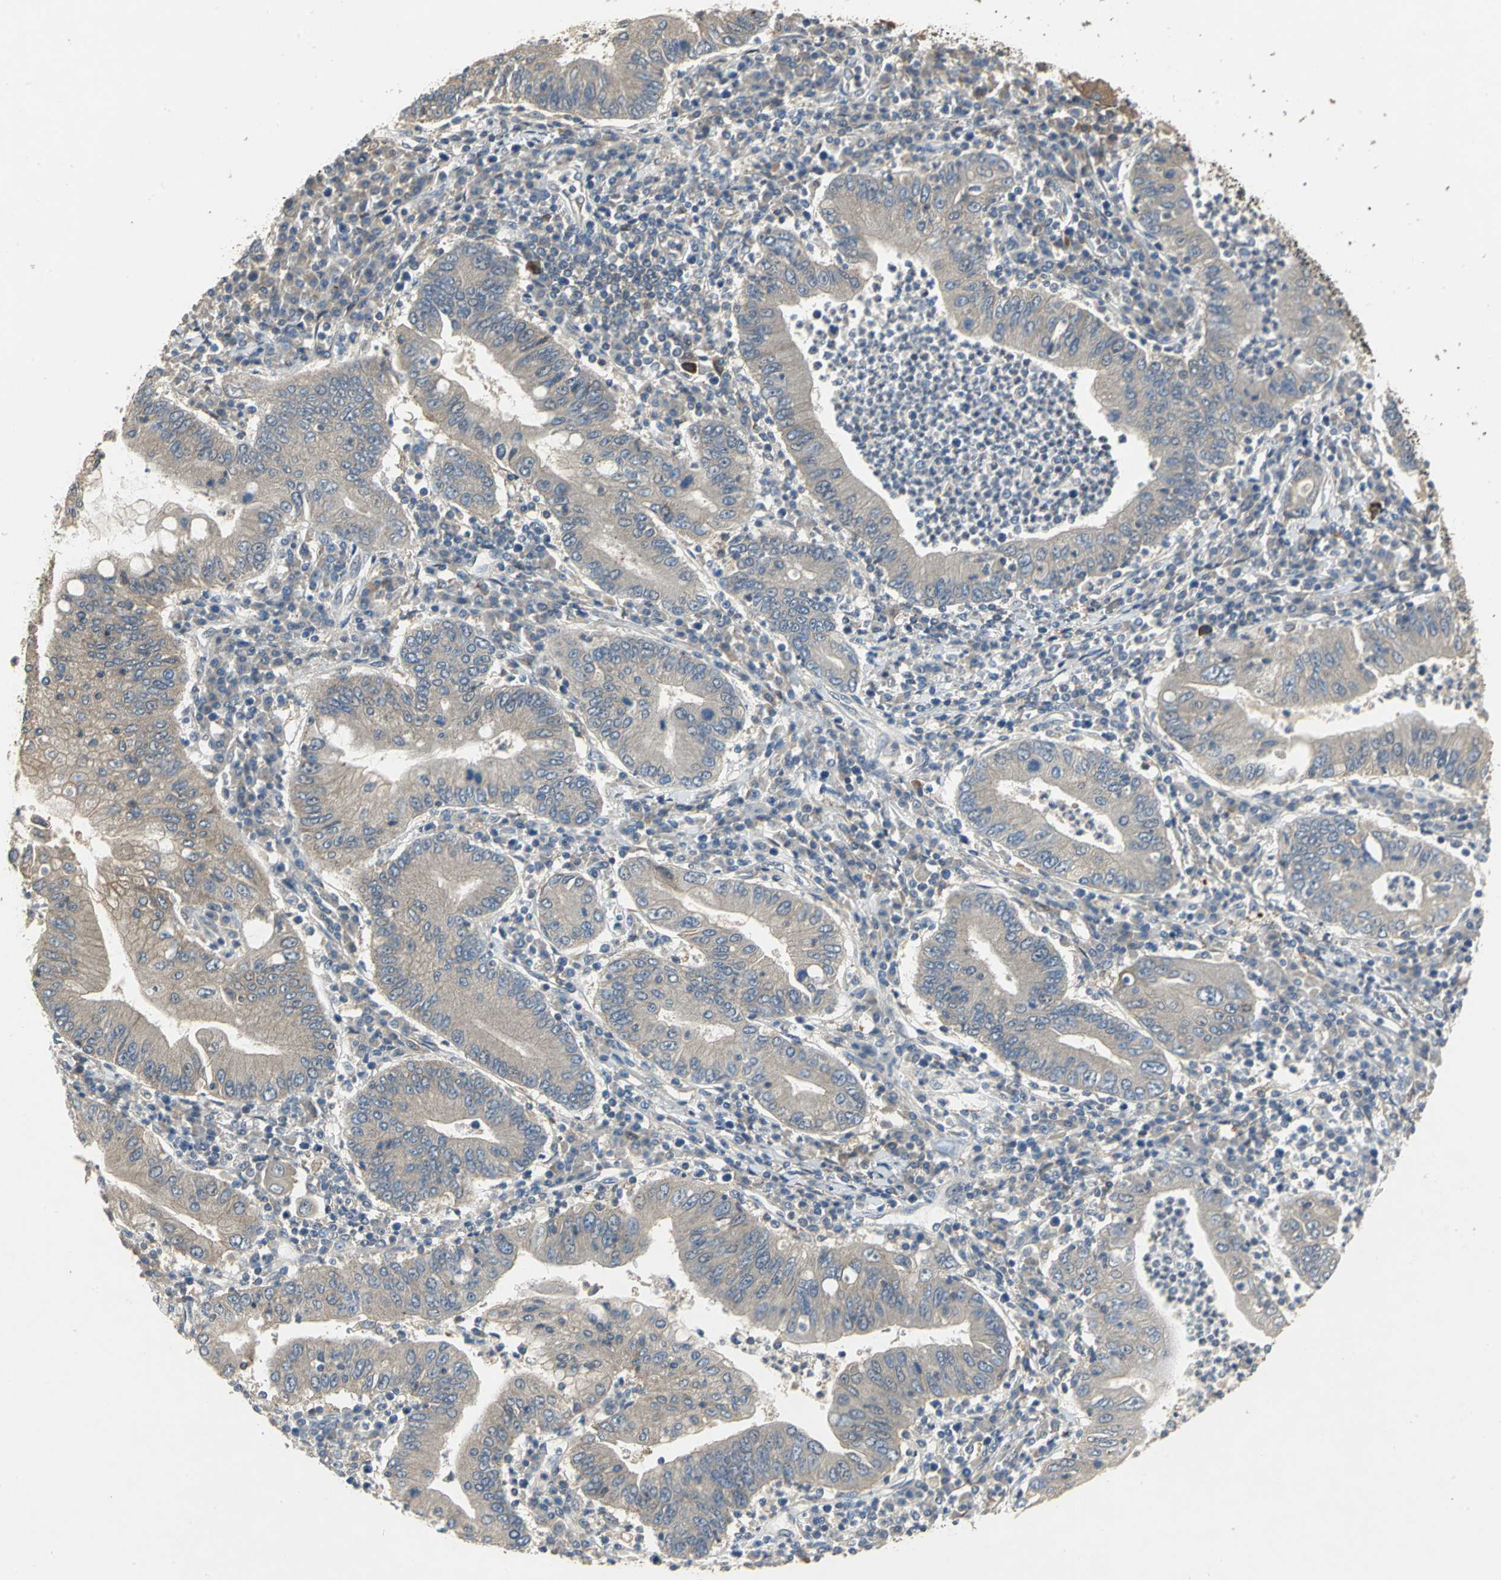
{"staining": {"intensity": "weak", "quantity": ">75%", "location": "cytoplasmic/membranous"}, "tissue": "stomach cancer", "cell_type": "Tumor cells", "image_type": "cancer", "snomed": [{"axis": "morphology", "description": "Normal tissue, NOS"}, {"axis": "morphology", "description": "Adenocarcinoma, NOS"}, {"axis": "topography", "description": "Esophagus"}, {"axis": "topography", "description": "Stomach, upper"}, {"axis": "topography", "description": "Peripheral nerve tissue"}], "caption": "IHC micrograph of neoplastic tissue: human stomach cancer (adenocarcinoma) stained using immunohistochemistry (IHC) reveals low levels of weak protein expression localized specifically in the cytoplasmic/membranous of tumor cells, appearing as a cytoplasmic/membranous brown color.", "gene": "MET", "patient": {"sex": "male", "age": 62}}